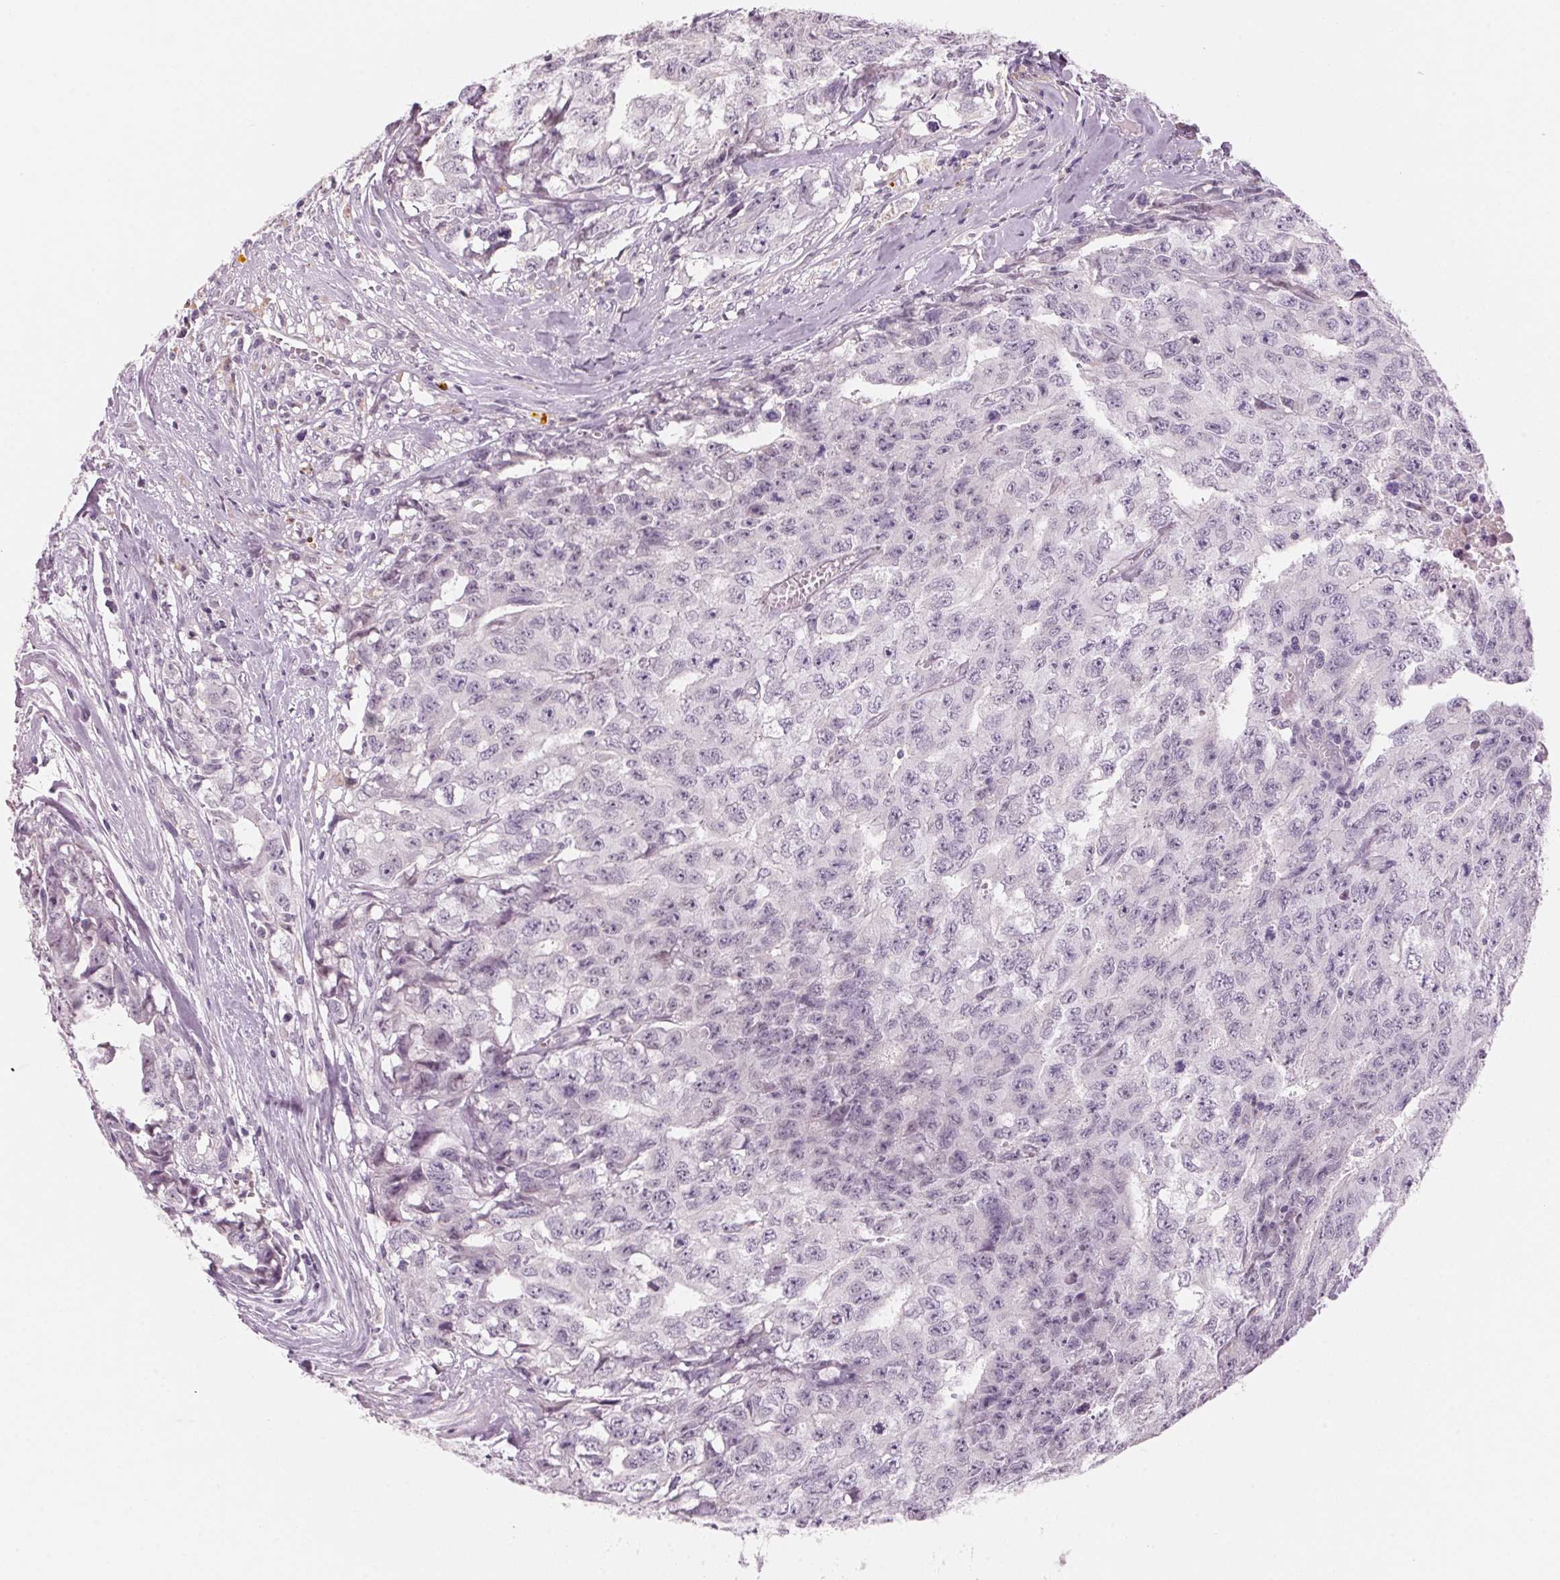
{"staining": {"intensity": "negative", "quantity": "none", "location": "none"}, "tissue": "testis cancer", "cell_type": "Tumor cells", "image_type": "cancer", "snomed": [{"axis": "morphology", "description": "Carcinoma, Embryonal, NOS"}, {"axis": "morphology", "description": "Teratoma, malignant, NOS"}, {"axis": "topography", "description": "Testis"}], "caption": "Immunohistochemistry image of neoplastic tissue: human testis embryonal carcinoma stained with DAB reveals no significant protein expression in tumor cells. Nuclei are stained in blue.", "gene": "ADAM20", "patient": {"sex": "male", "age": 24}}